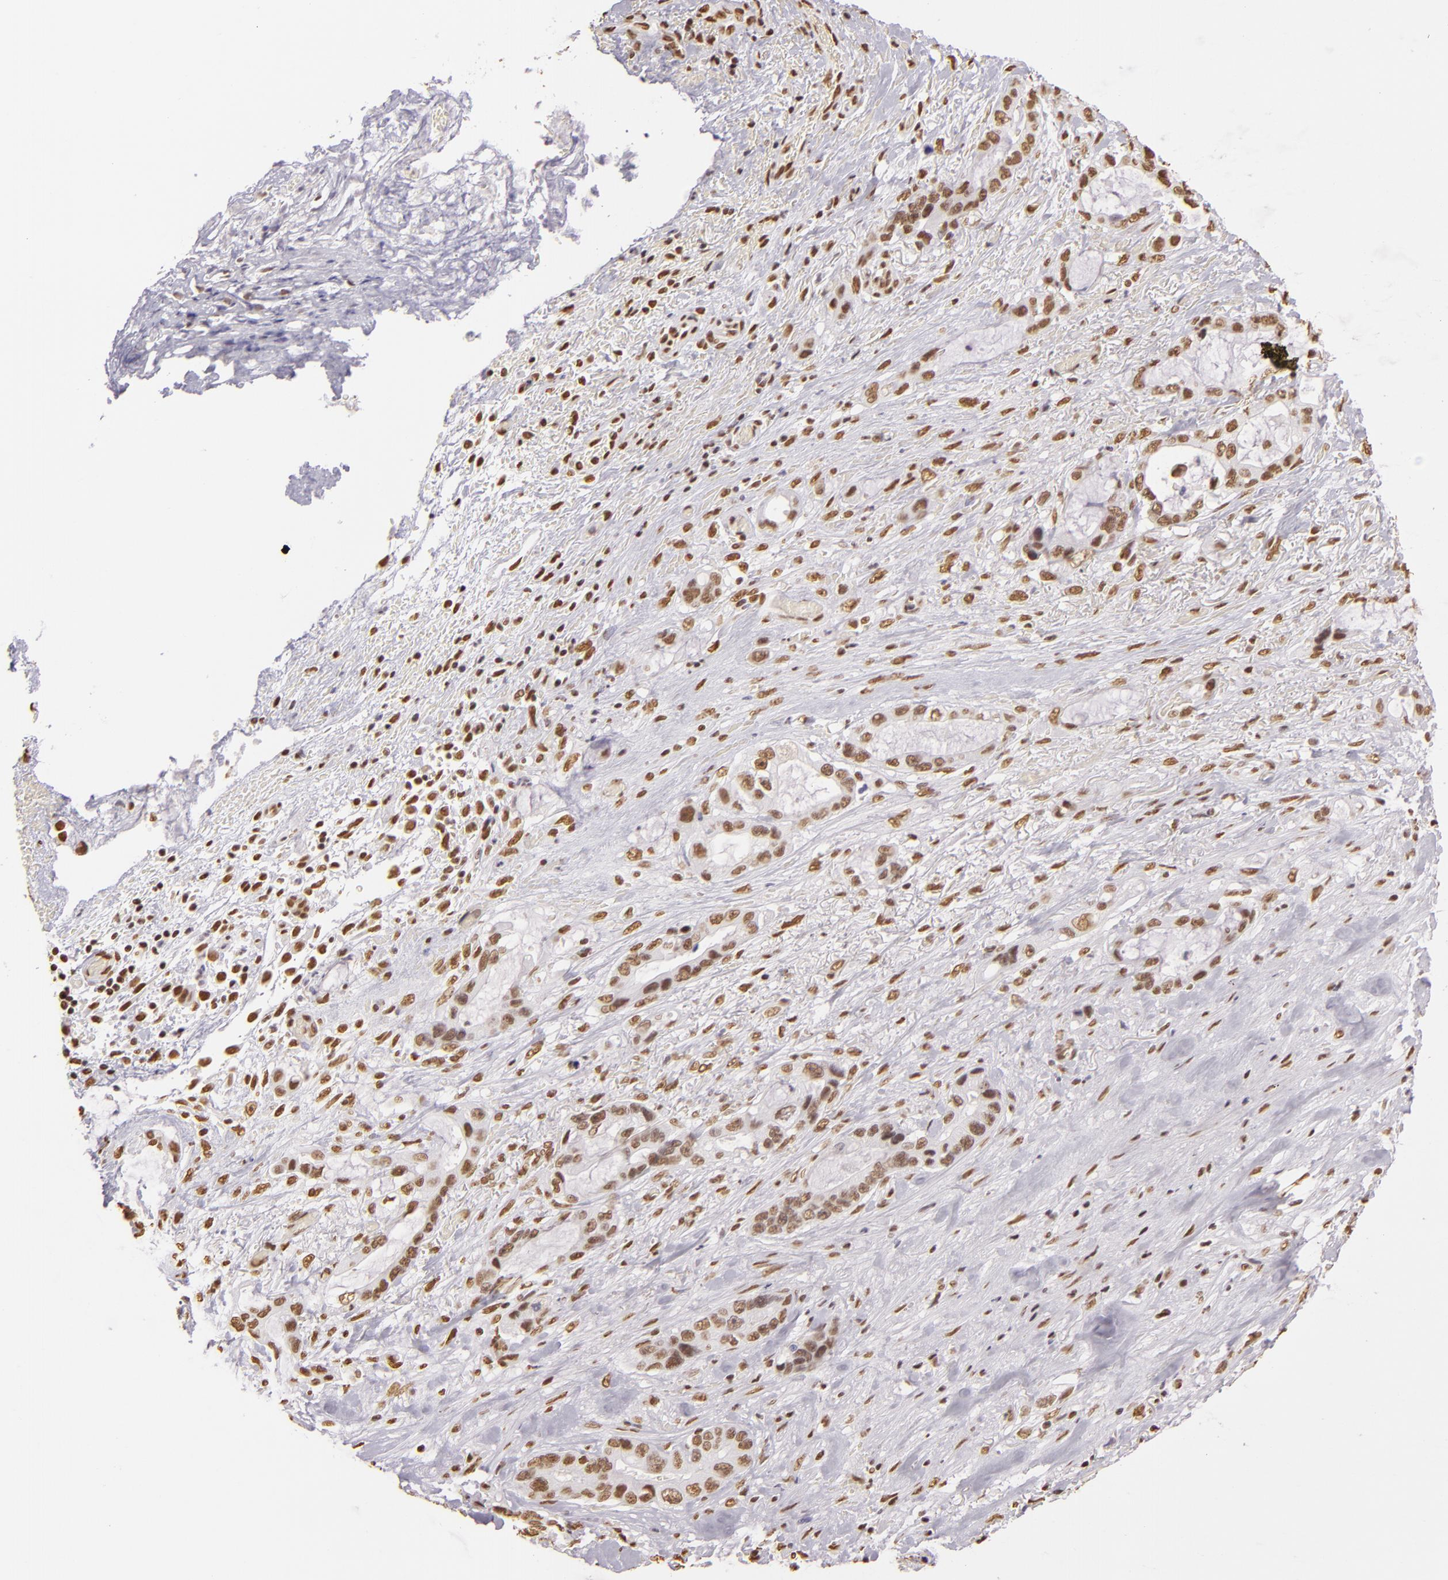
{"staining": {"intensity": "moderate", "quantity": ">75%", "location": "nuclear"}, "tissue": "pancreatic cancer", "cell_type": "Tumor cells", "image_type": "cancer", "snomed": [{"axis": "morphology", "description": "Adenocarcinoma, NOS"}, {"axis": "topography", "description": "Pancreas"}, {"axis": "topography", "description": "Stomach, upper"}], "caption": "Immunohistochemistry (DAB) staining of pancreatic cancer (adenocarcinoma) reveals moderate nuclear protein positivity in about >75% of tumor cells. The protein is stained brown, and the nuclei are stained in blue (DAB IHC with brightfield microscopy, high magnification).", "gene": "PAPOLA", "patient": {"sex": "male", "age": 77}}